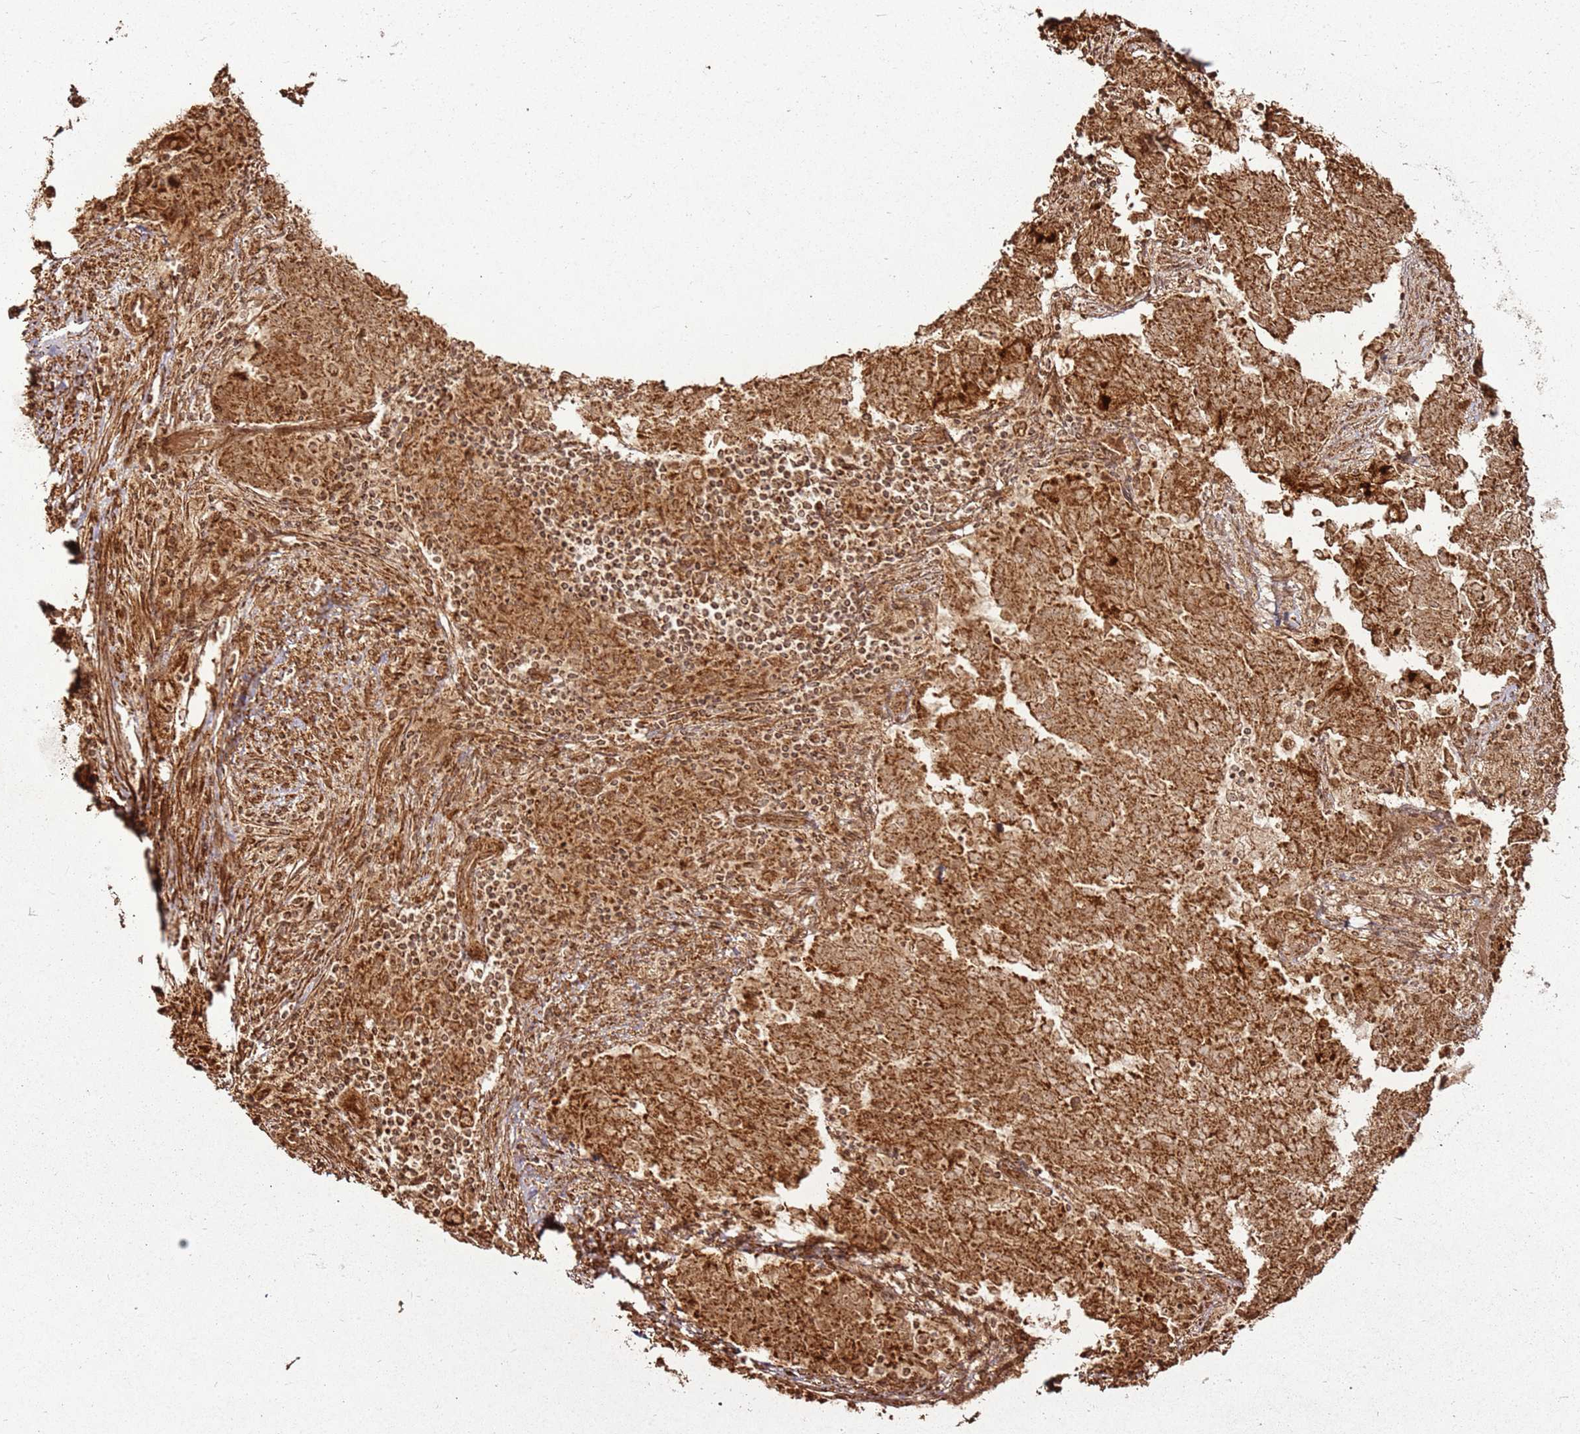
{"staining": {"intensity": "strong", "quantity": ">75%", "location": "cytoplasmic/membranous"}, "tissue": "endometrial cancer", "cell_type": "Tumor cells", "image_type": "cancer", "snomed": [{"axis": "morphology", "description": "Adenocarcinoma, NOS"}, {"axis": "topography", "description": "Endometrium"}], "caption": "A high amount of strong cytoplasmic/membranous positivity is seen in approximately >75% of tumor cells in endometrial adenocarcinoma tissue.", "gene": "MRPS6", "patient": {"sex": "female", "age": 80}}